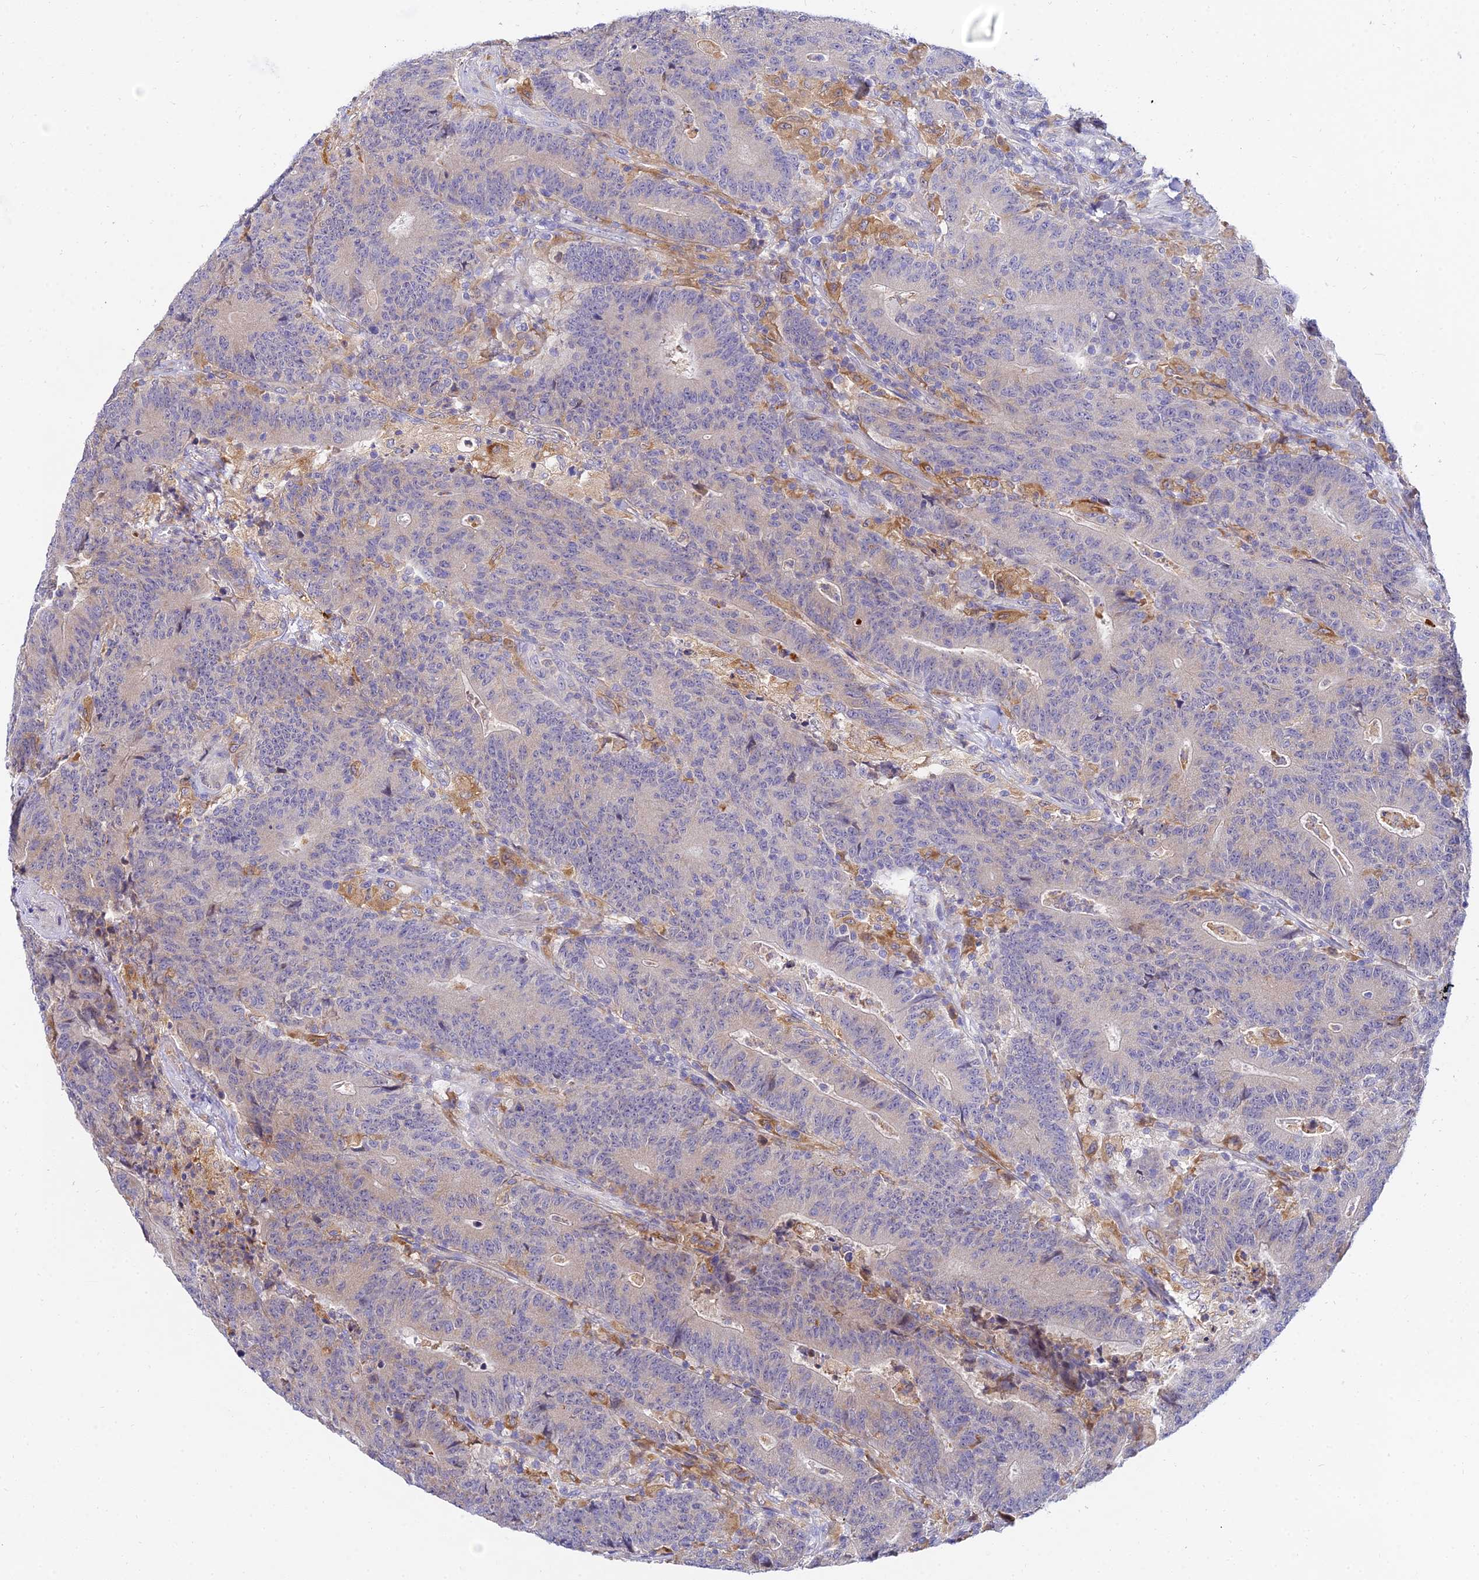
{"staining": {"intensity": "negative", "quantity": "none", "location": "none"}, "tissue": "colorectal cancer", "cell_type": "Tumor cells", "image_type": "cancer", "snomed": [{"axis": "morphology", "description": "Adenocarcinoma, NOS"}, {"axis": "topography", "description": "Colon"}], "caption": "Human colorectal cancer stained for a protein using immunohistochemistry (IHC) shows no expression in tumor cells.", "gene": "ARL8B", "patient": {"sex": "female", "age": 75}}